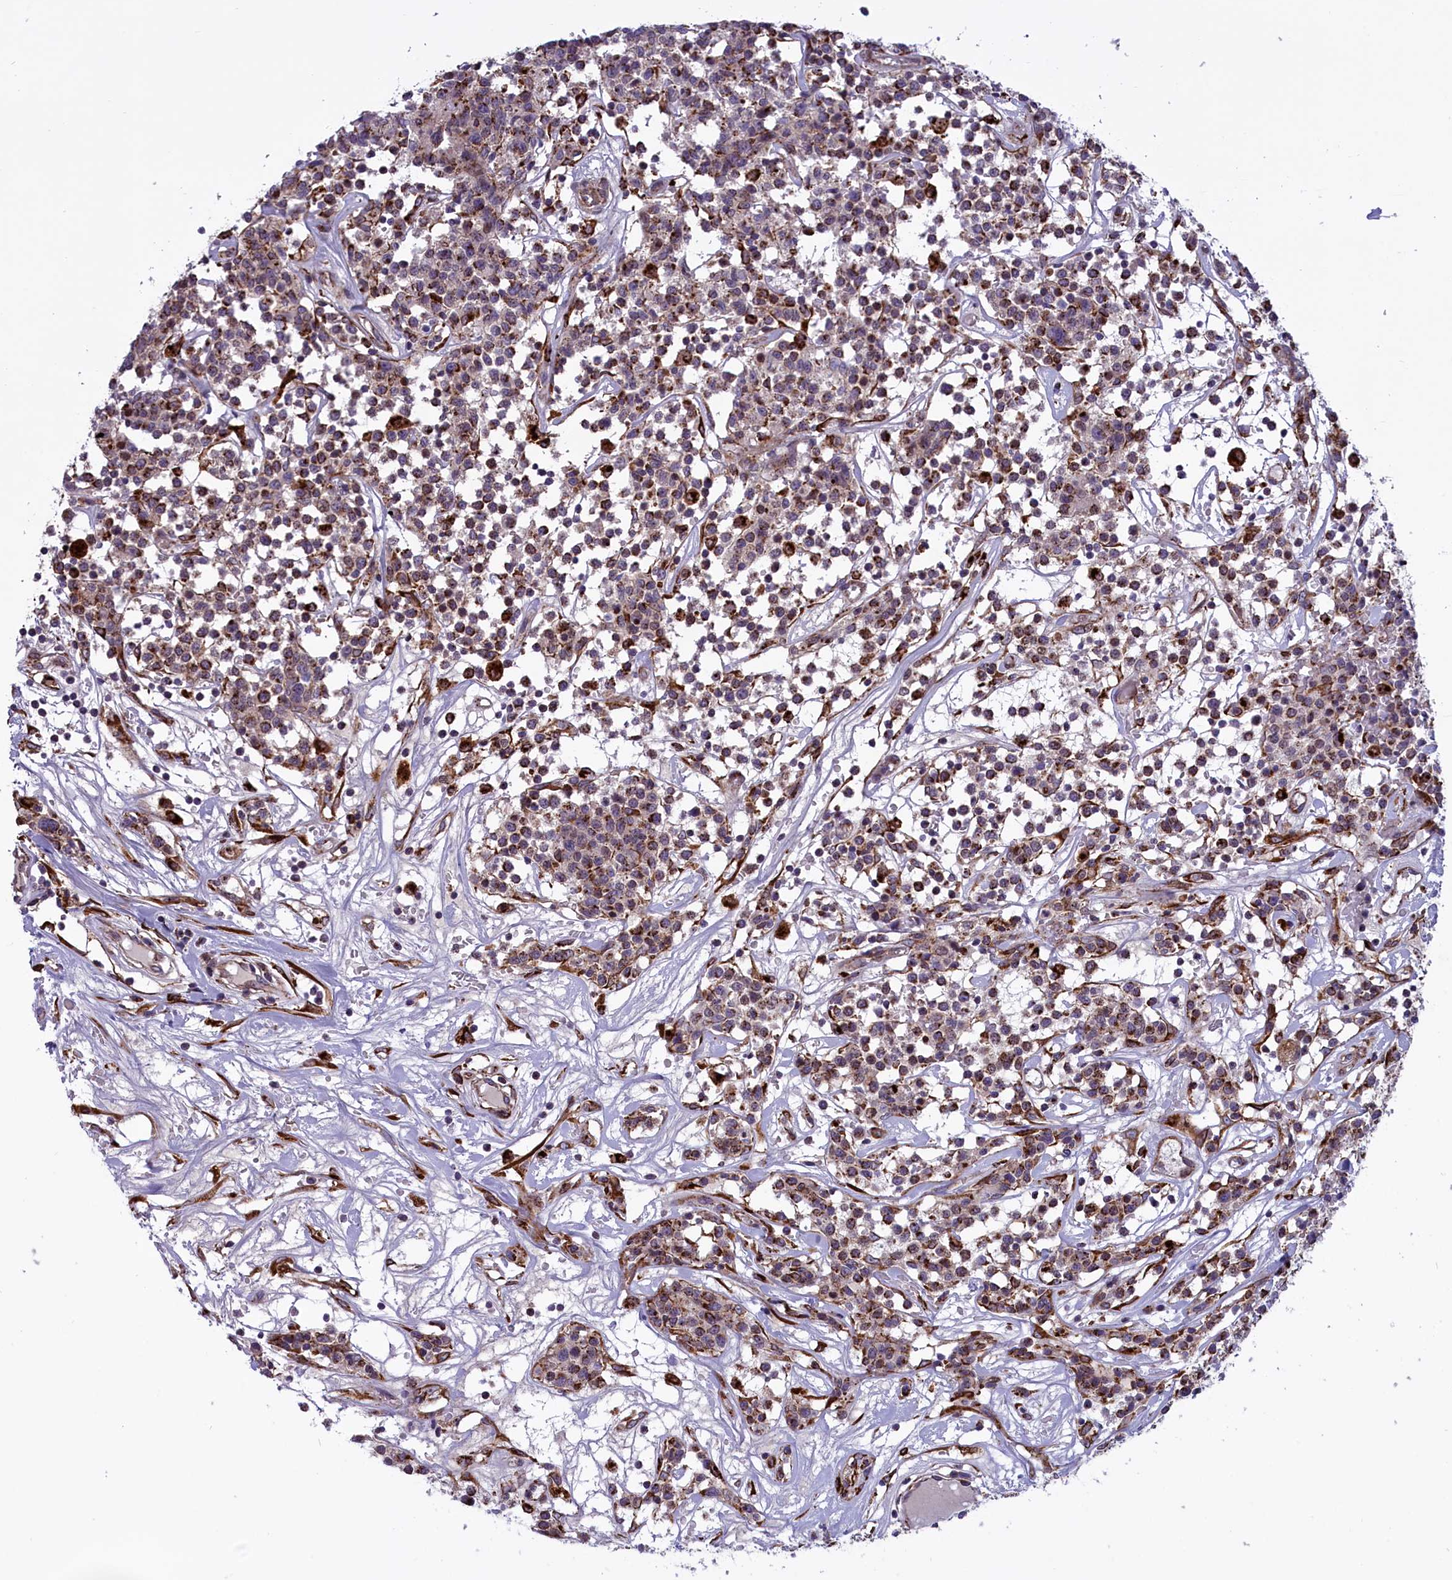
{"staining": {"intensity": "strong", "quantity": "<25%", "location": "cytoplasmic/membranous"}, "tissue": "lymphoma", "cell_type": "Tumor cells", "image_type": "cancer", "snomed": [{"axis": "morphology", "description": "Malignant lymphoma, non-Hodgkin's type, Low grade"}, {"axis": "topography", "description": "Small intestine"}], "caption": "Protein analysis of low-grade malignant lymphoma, non-Hodgkin's type tissue displays strong cytoplasmic/membranous positivity in about <25% of tumor cells. (Stains: DAB (3,3'-diaminobenzidine) in brown, nuclei in blue, Microscopy: brightfield microscopy at high magnification).", "gene": "MAN2B1", "patient": {"sex": "female", "age": 59}}